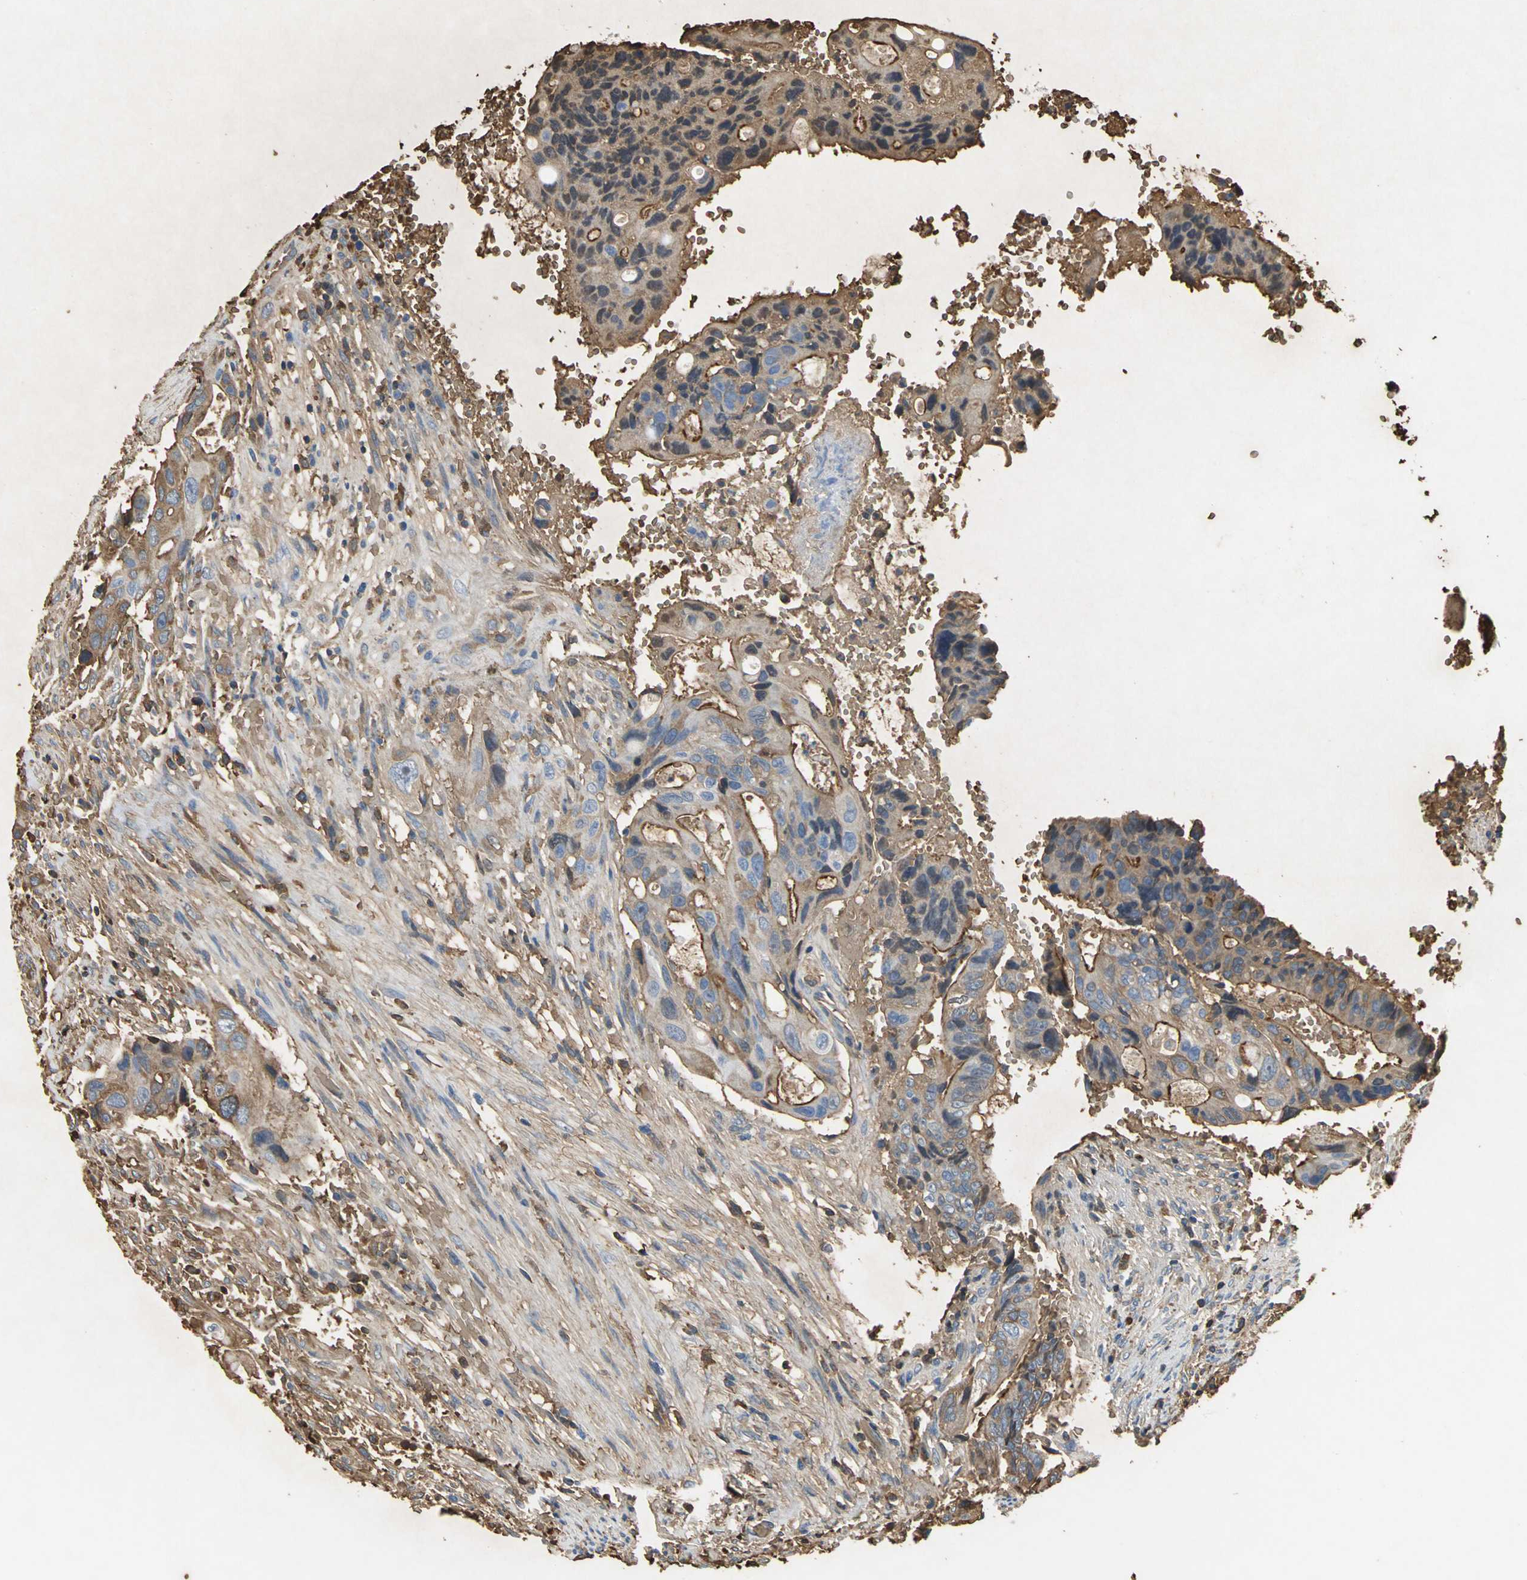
{"staining": {"intensity": "strong", "quantity": ">75%", "location": "cytoplasmic/membranous"}, "tissue": "colorectal cancer", "cell_type": "Tumor cells", "image_type": "cancer", "snomed": [{"axis": "morphology", "description": "Adenocarcinoma, NOS"}, {"axis": "topography", "description": "Colon"}], "caption": "This histopathology image exhibits IHC staining of human colorectal adenocarcinoma, with high strong cytoplasmic/membranous positivity in approximately >75% of tumor cells.", "gene": "TREM1", "patient": {"sex": "female", "age": 57}}